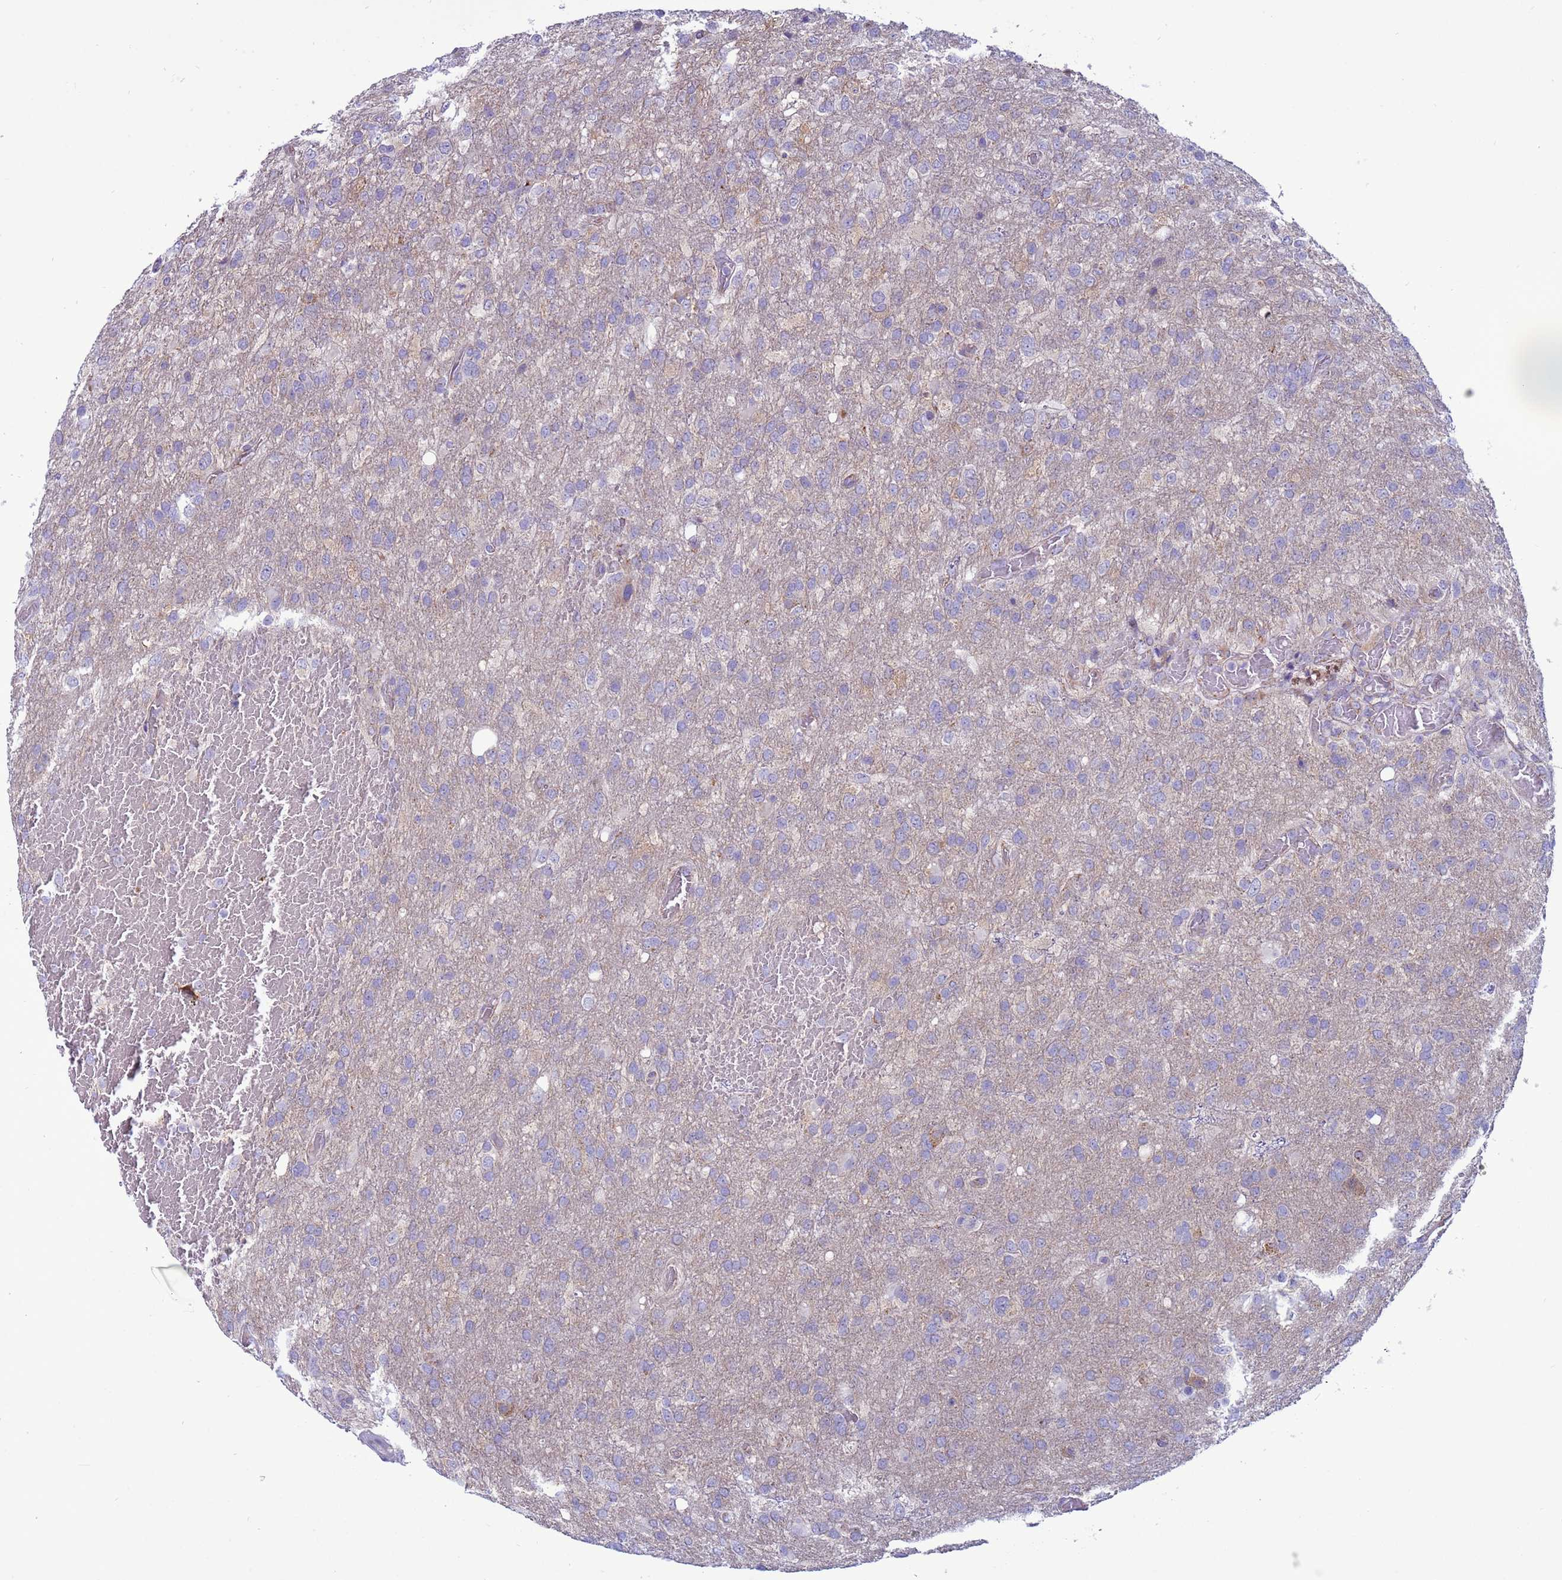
{"staining": {"intensity": "negative", "quantity": "none", "location": "none"}, "tissue": "glioma", "cell_type": "Tumor cells", "image_type": "cancer", "snomed": [{"axis": "morphology", "description": "Glioma, malignant, High grade"}, {"axis": "topography", "description": "Brain"}], "caption": "Immunohistochemistry photomicrograph of neoplastic tissue: human glioma stained with DAB (3,3'-diaminobenzidine) displays no significant protein positivity in tumor cells.", "gene": "NCALD", "patient": {"sex": "female", "age": 74}}